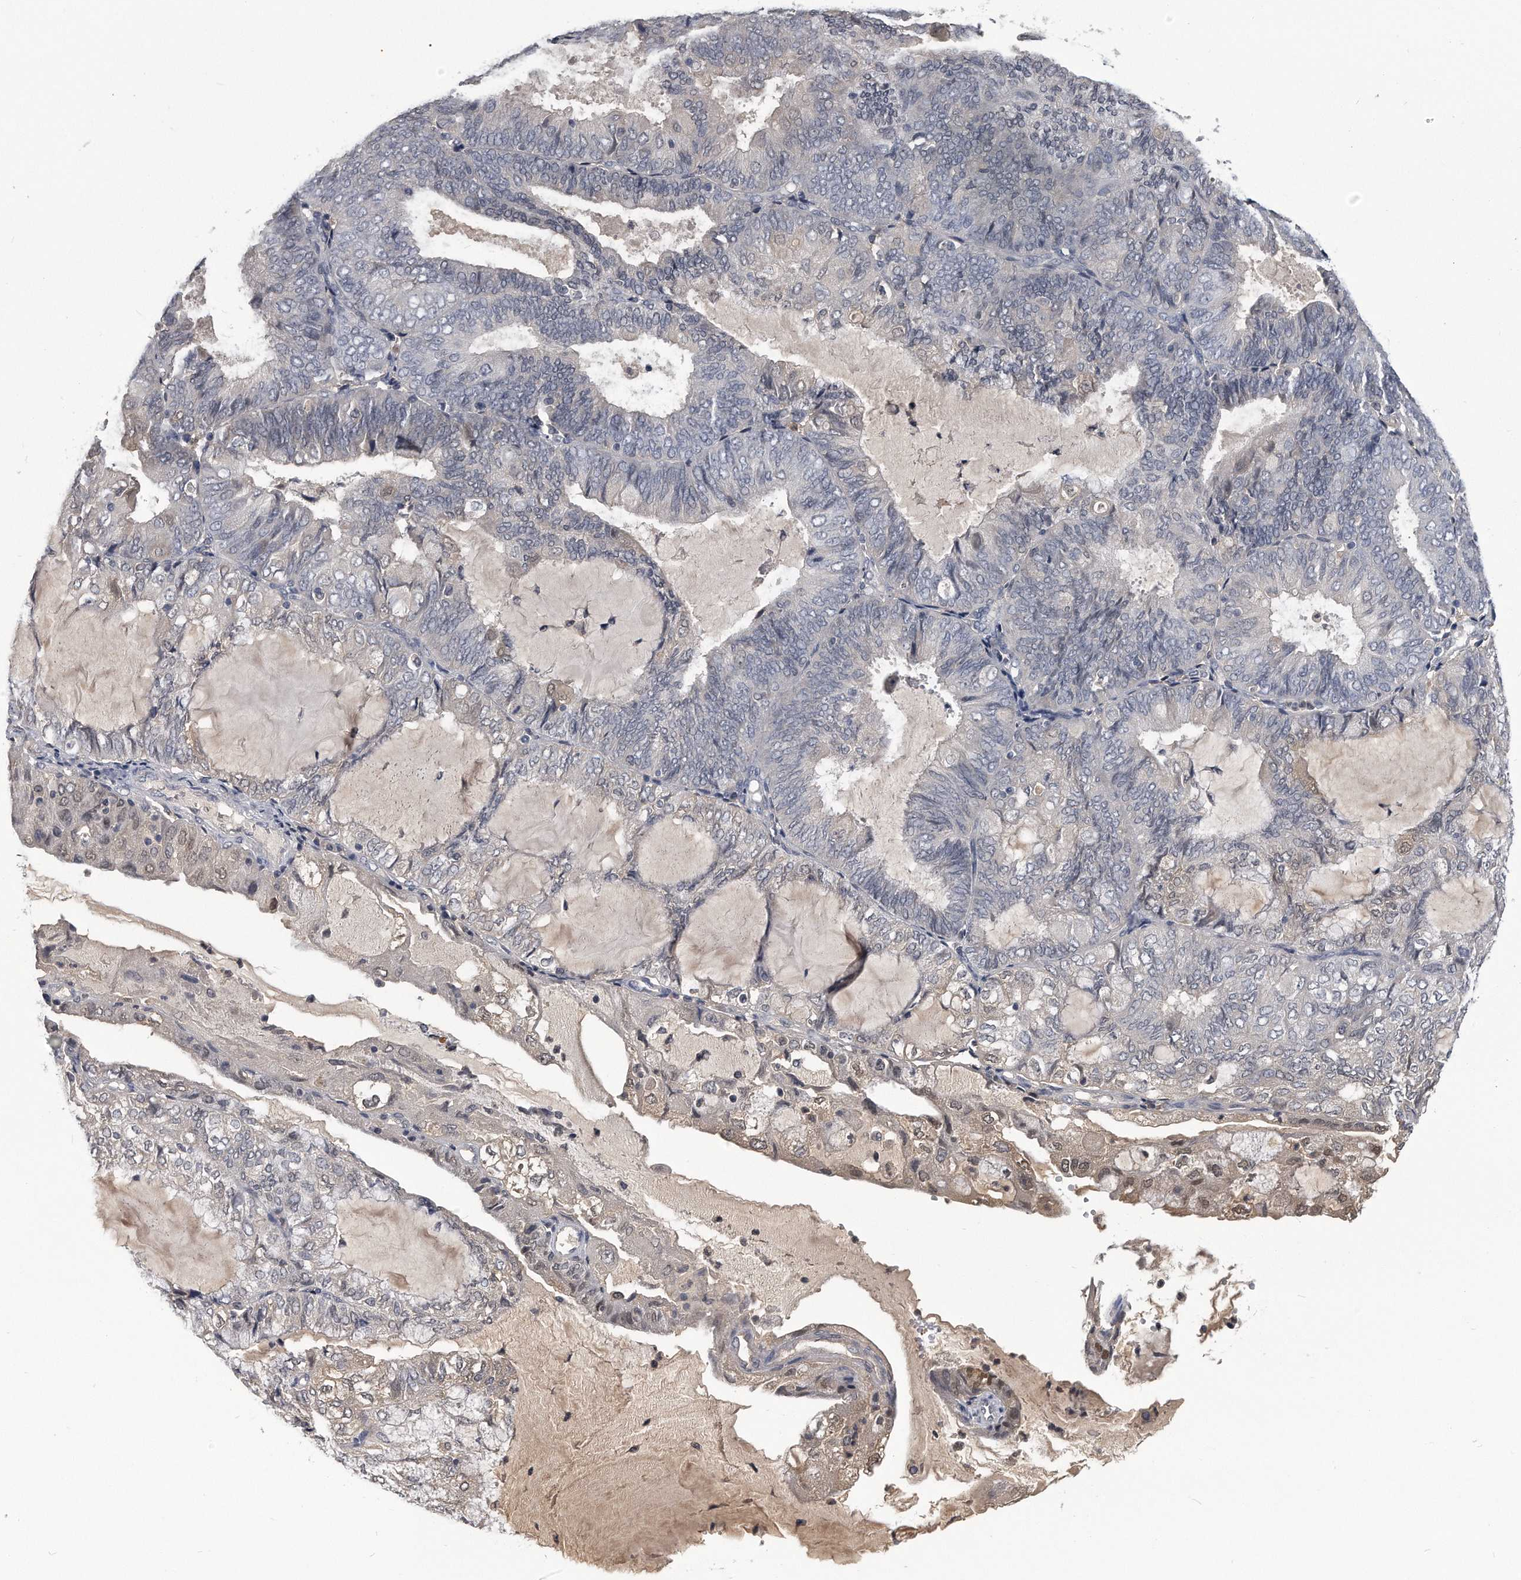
{"staining": {"intensity": "negative", "quantity": "none", "location": "none"}, "tissue": "endometrial cancer", "cell_type": "Tumor cells", "image_type": "cancer", "snomed": [{"axis": "morphology", "description": "Adenocarcinoma, NOS"}, {"axis": "topography", "description": "Endometrium"}], "caption": "Tumor cells show no significant protein staining in adenocarcinoma (endometrial). Nuclei are stained in blue.", "gene": "PDXK", "patient": {"sex": "female", "age": 81}}